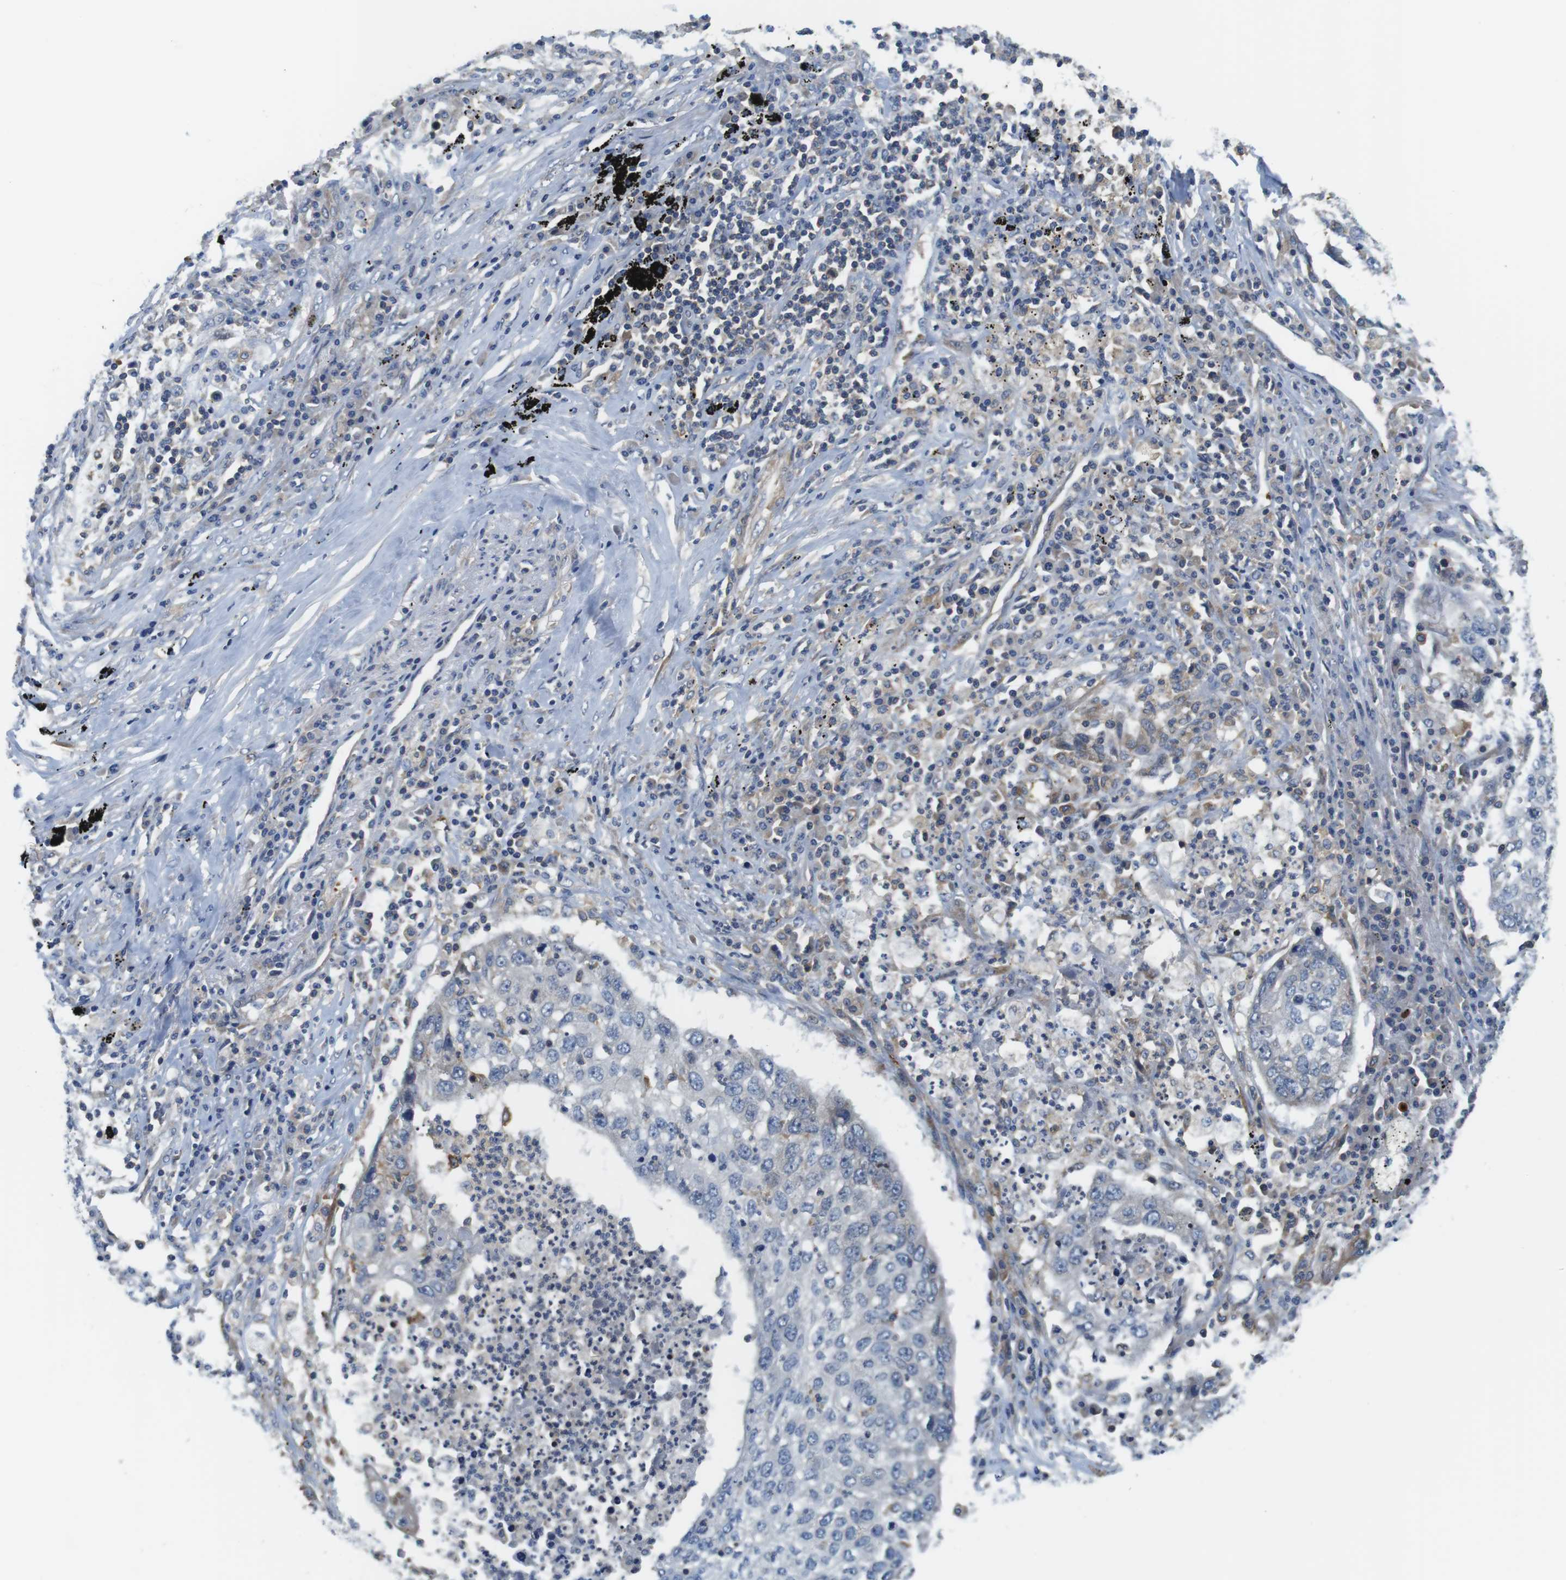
{"staining": {"intensity": "negative", "quantity": "none", "location": "none"}, "tissue": "lung cancer", "cell_type": "Tumor cells", "image_type": "cancer", "snomed": [{"axis": "morphology", "description": "Squamous cell carcinoma, NOS"}, {"axis": "topography", "description": "Lung"}], "caption": "DAB (3,3'-diaminobenzidine) immunohistochemical staining of lung cancer (squamous cell carcinoma) shows no significant staining in tumor cells. (DAB immunohistochemistry visualized using brightfield microscopy, high magnification).", "gene": "HERPUD2", "patient": {"sex": "female", "age": 63}}